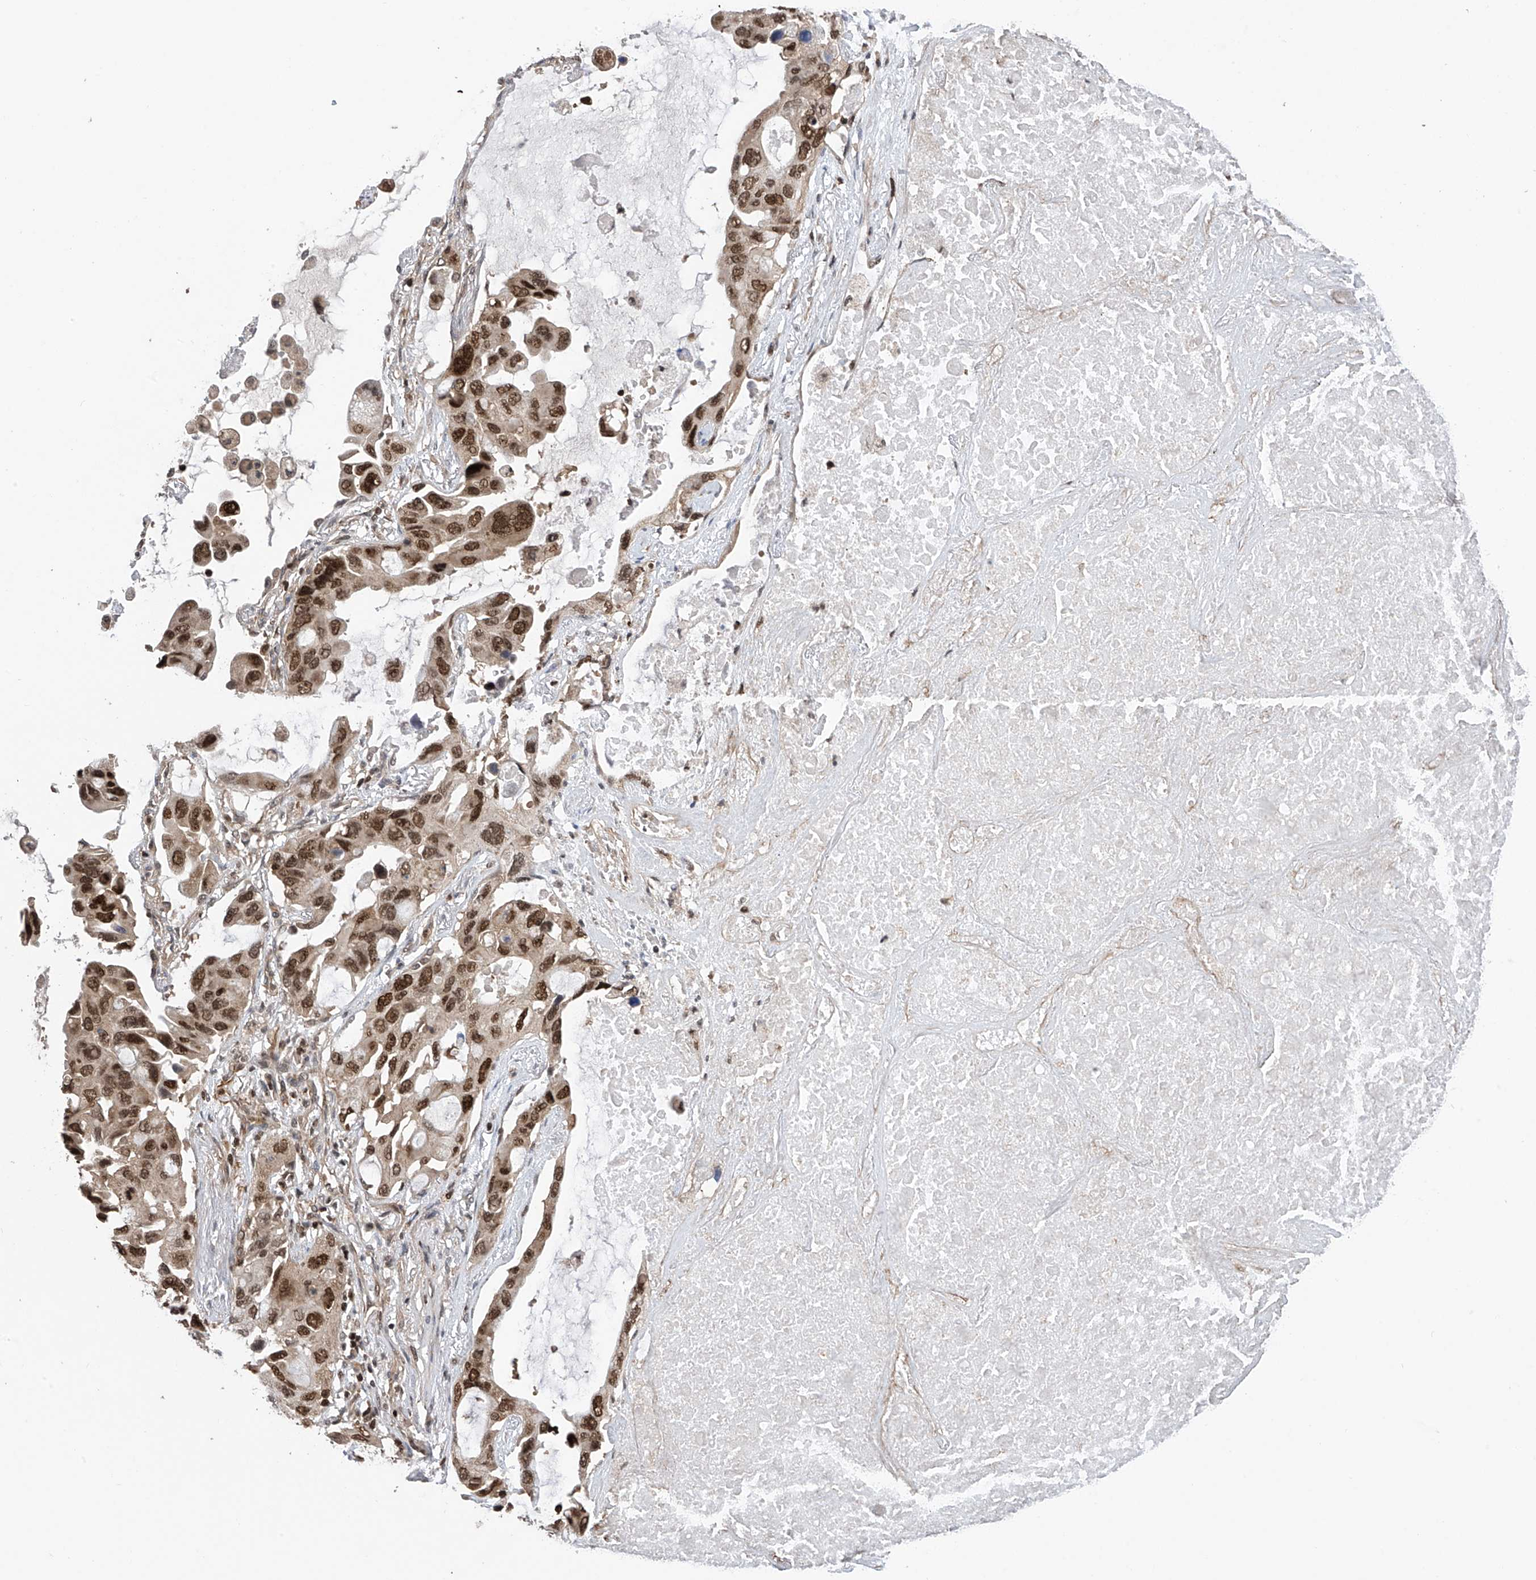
{"staining": {"intensity": "strong", "quantity": ">75%", "location": "nuclear"}, "tissue": "lung cancer", "cell_type": "Tumor cells", "image_type": "cancer", "snomed": [{"axis": "morphology", "description": "Squamous cell carcinoma, NOS"}, {"axis": "topography", "description": "Lung"}], "caption": "A photomicrograph showing strong nuclear positivity in approximately >75% of tumor cells in squamous cell carcinoma (lung), as visualized by brown immunohistochemical staining.", "gene": "DNAJC9", "patient": {"sex": "female", "age": 73}}